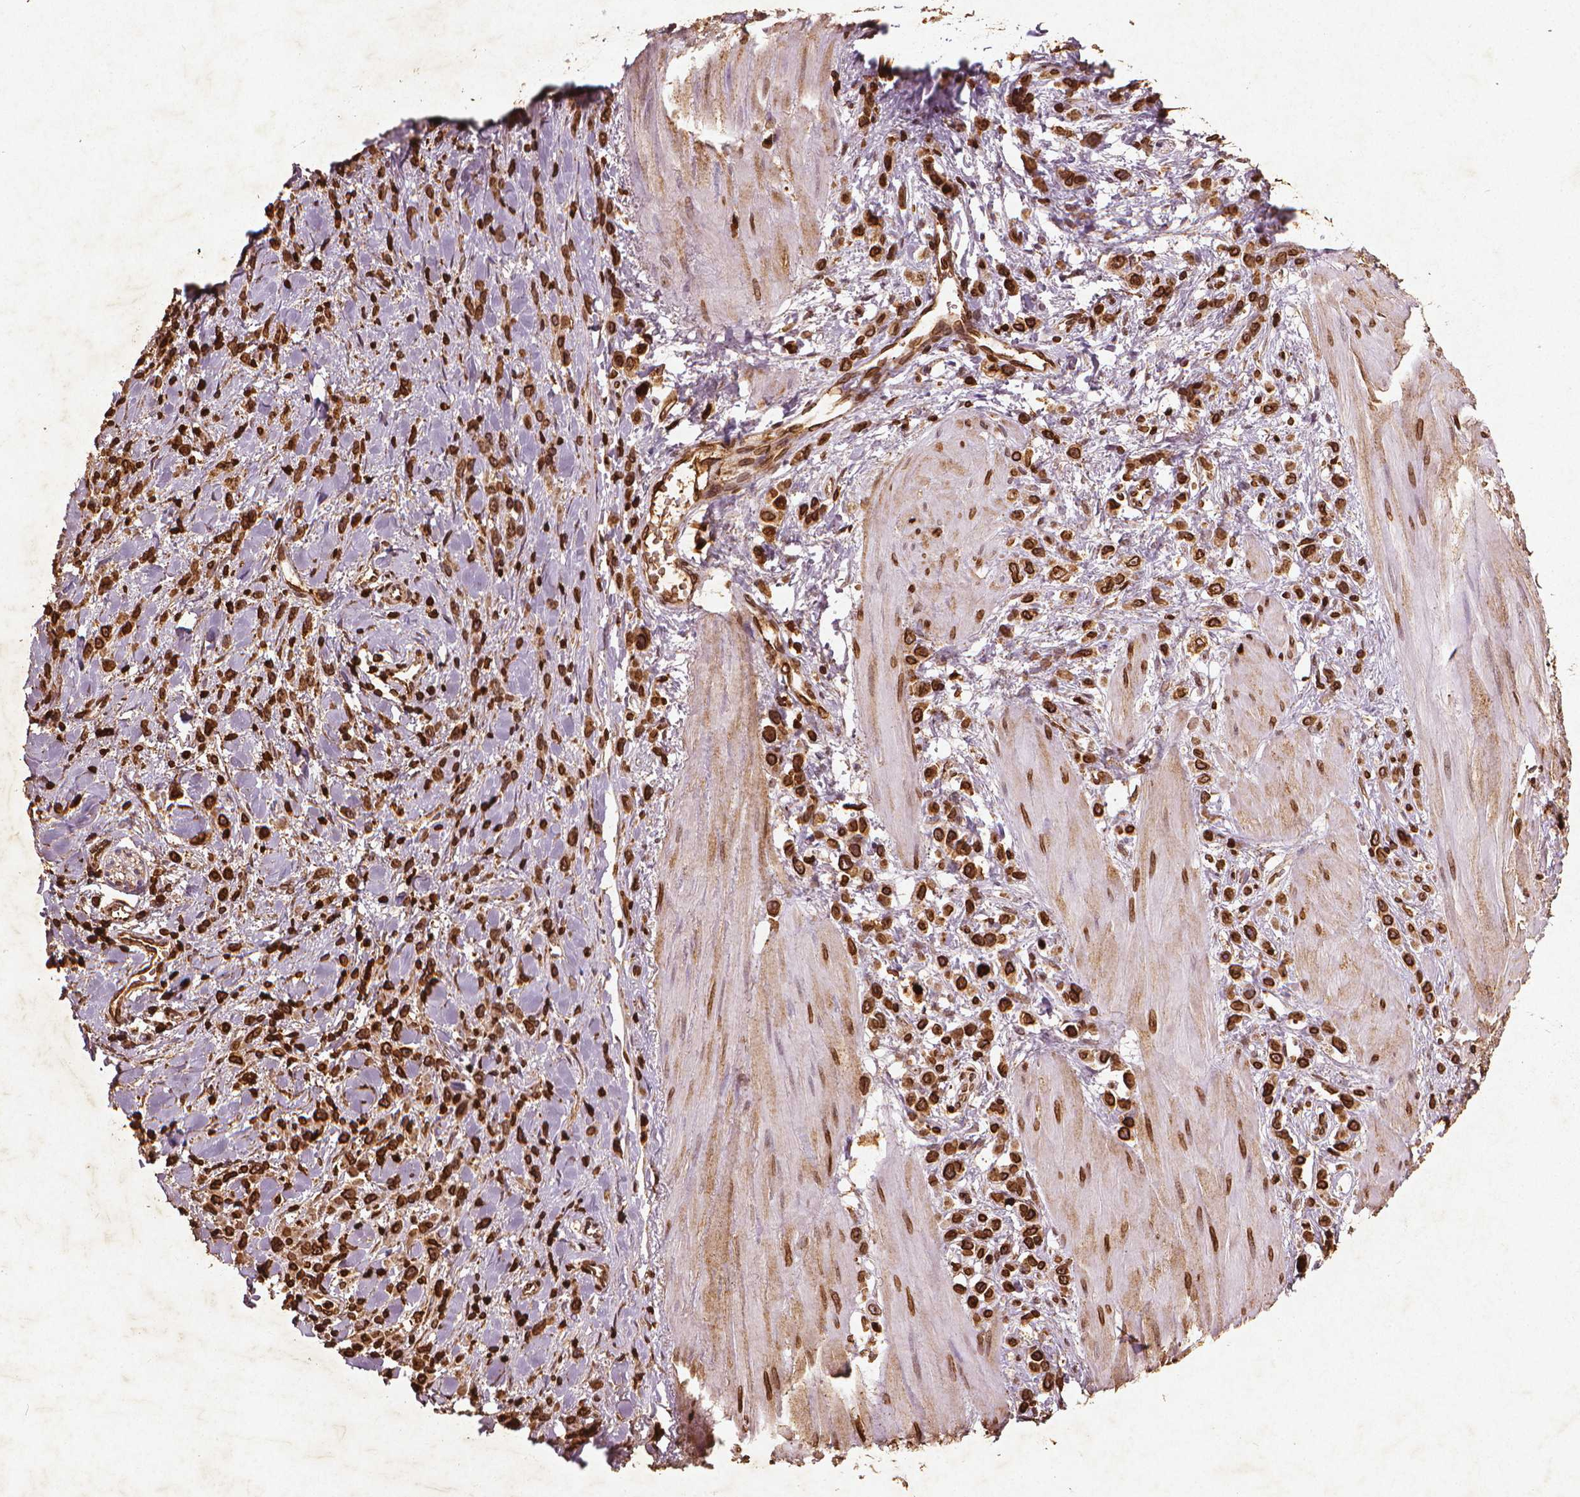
{"staining": {"intensity": "strong", "quantity": ">75%", "location": "cytoplasmic/membranous,nuclear"}, "tissue": "stomach cancer", "cell_type": "Tumor cells", "image_type": "cancer", "snomed": [{"axis": "morphology", "description": "Adenocarcinoma, NOS"}, {"axis": "topography", "description": "Stomach"}], "caption": "Immunohistochemistry (IHC) image of human stomach adenocarcinoma stained for a protein (brown), which shows high levels of strong cytoplasmic/membranous and nuclear expression in about >75% of tumor cells.", "gene": "LMNB1", "patient": {"sex": "male", "age": 47}}